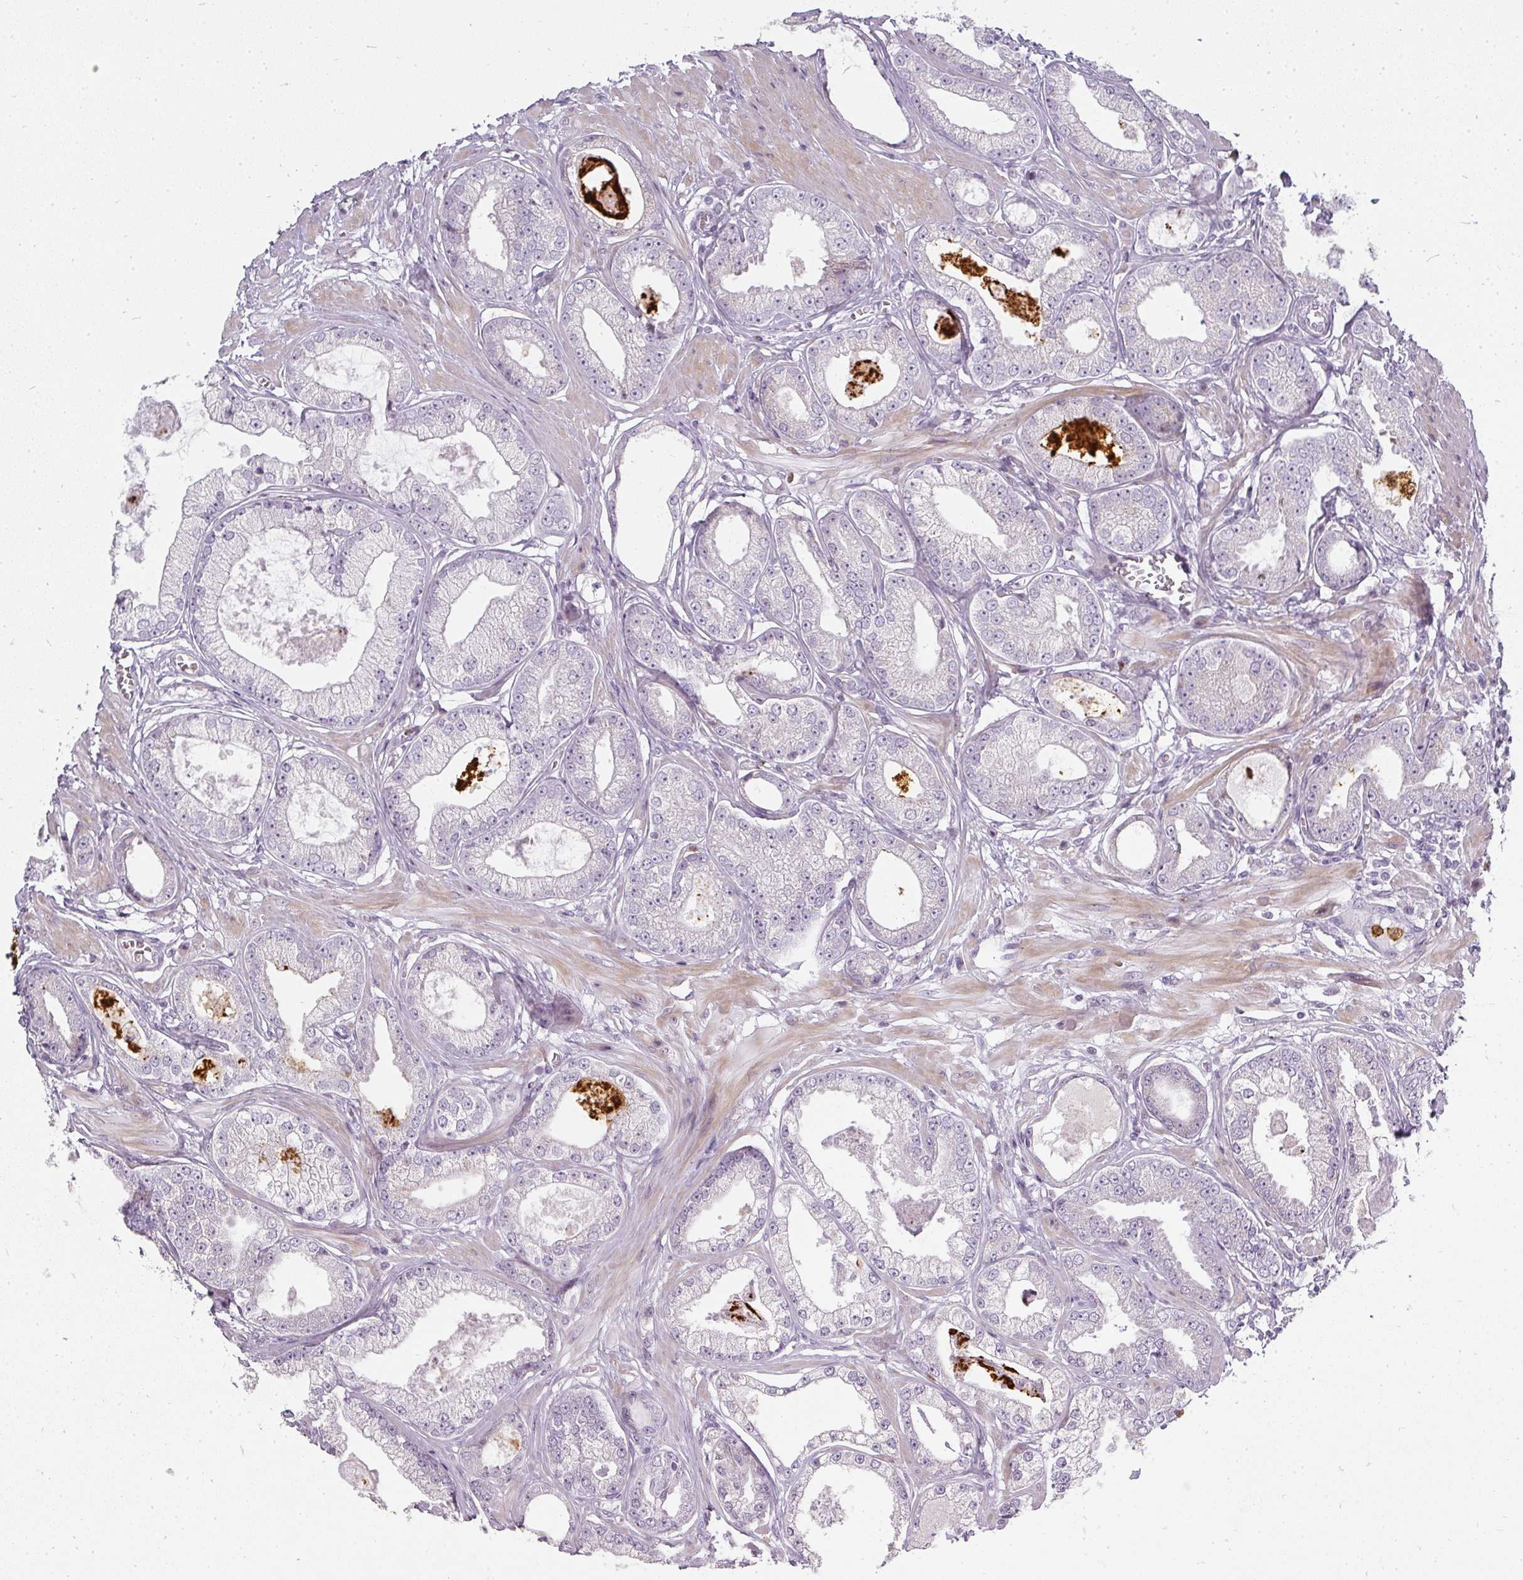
{"staining": {"intensity": "negative", "quantity": "none", "location": "none"}, "tissue": "prostate cancer", "cell_type": "Tumor cells", "image_type": "cancer", "snomed": [{"axis": "morphology", "description": "Adenocarcinoma, Low grade"}, {"axis": "topography", "description": "Prostate"}], "caption": "This is a photomicrograph of immunohistochemistry (IHC) staining of prostate cancer (low-grade adenocarcinoma), which shows no staining in tumor cells. (DAB IHC visualized using brightfield microscopy, high magnification).", "gene": "BIK", "patient": {"sex": "male", "age": 64}}